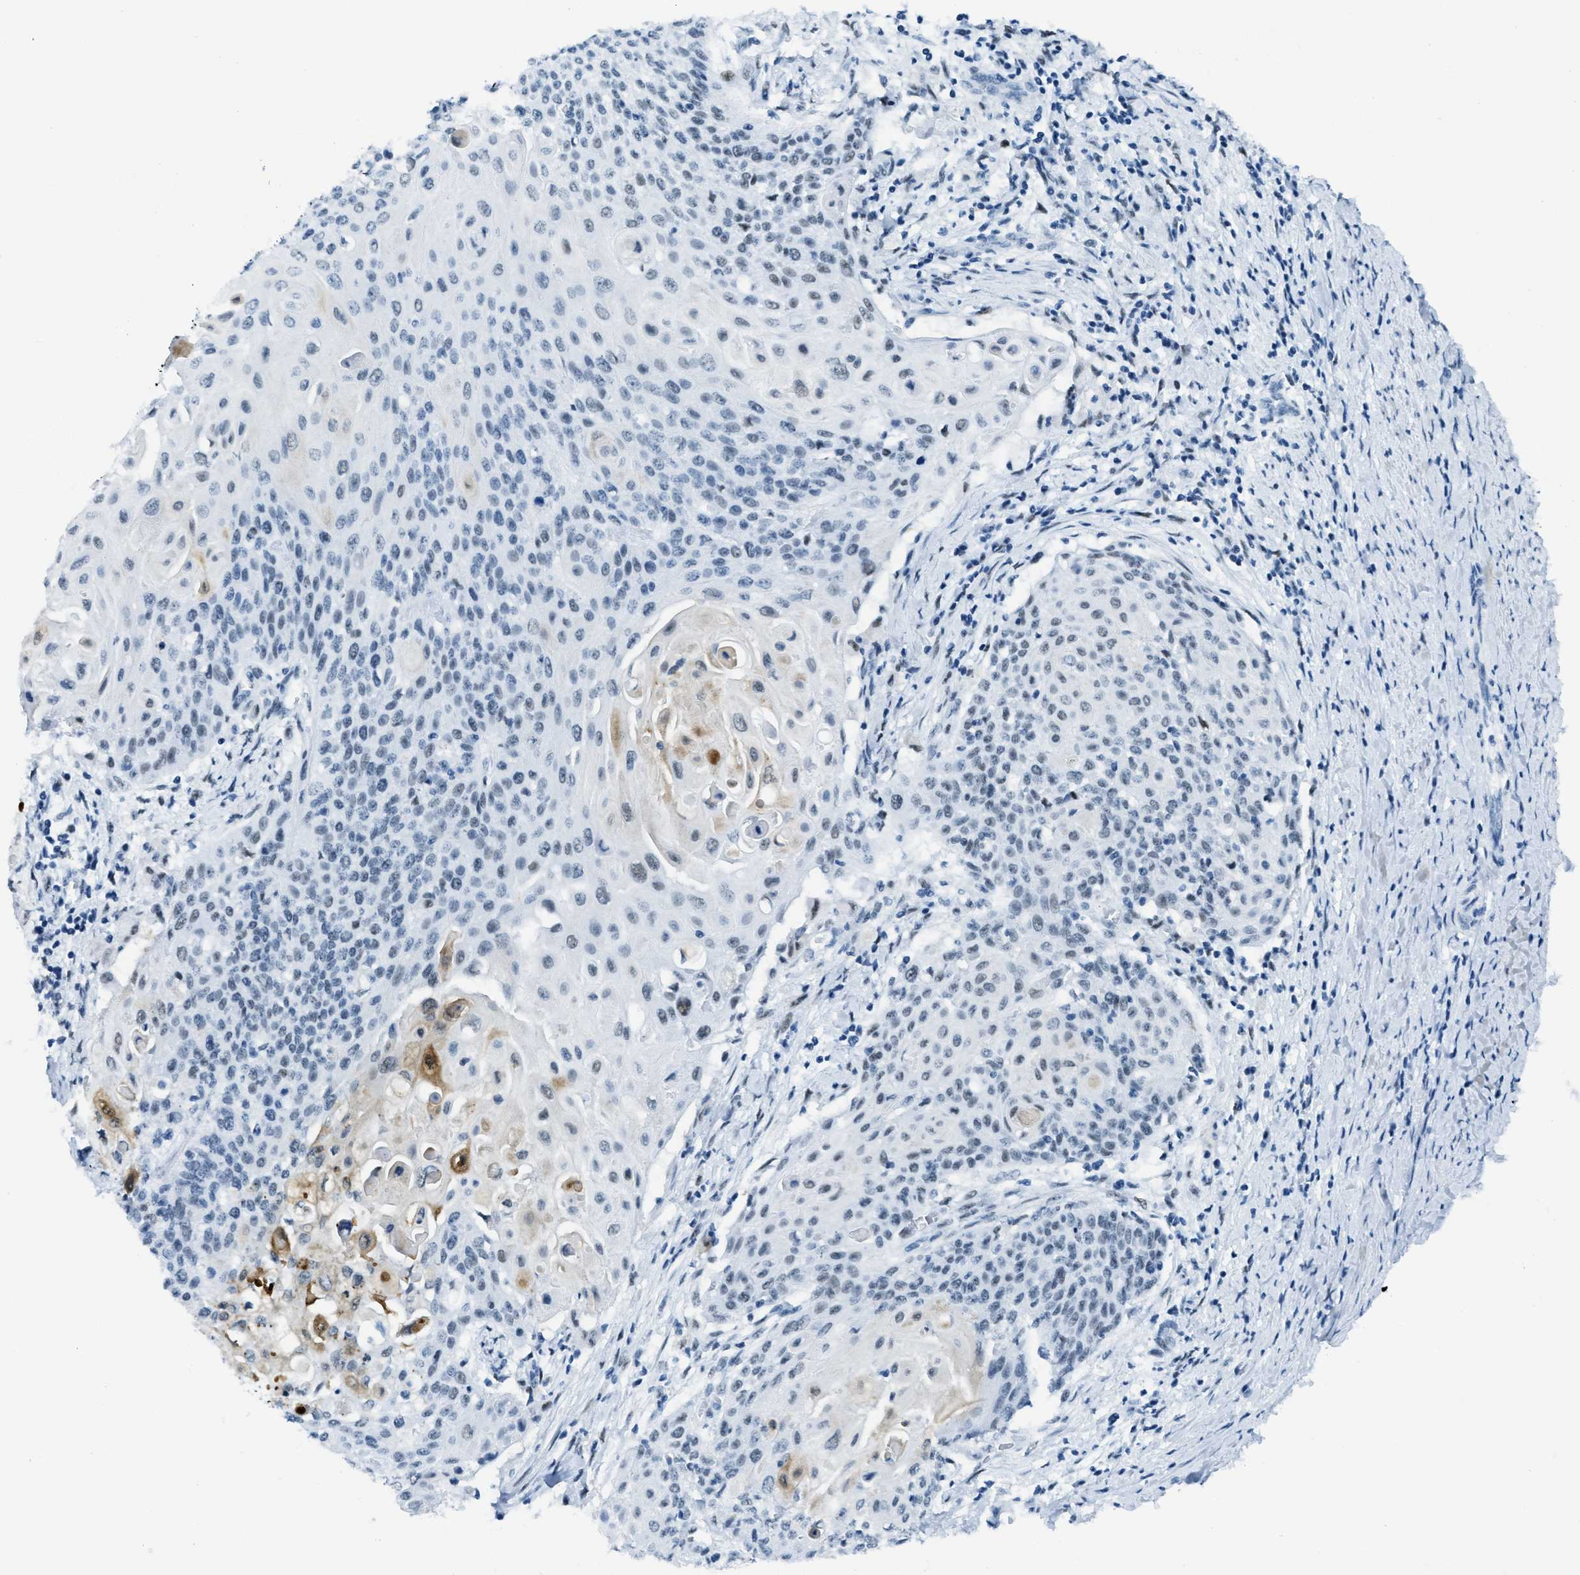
{"staining": {"intensity": "weak", "quantity": "<25%", "location": "nuclear"}, "tissue": "cervical cancer", "cell_type": "Tumor cells", "image_type": "cancer", "snomed": [{"axis": "morphology", "description": "Squamous cell carcinoma, NOS"}, {"axis": "topography", "description": "Cervix"}], "caption": "This photomicrograph is of cervical cancer (squamous cell carcinoma) stained with immunohistochemistry (IHC) to label a protein in brown with the nuclei are counter-stained blue. There is no positivity in tumor cells.", "gene": "PLA2G2A", "patient": {"sex": "female", "age": 39}}